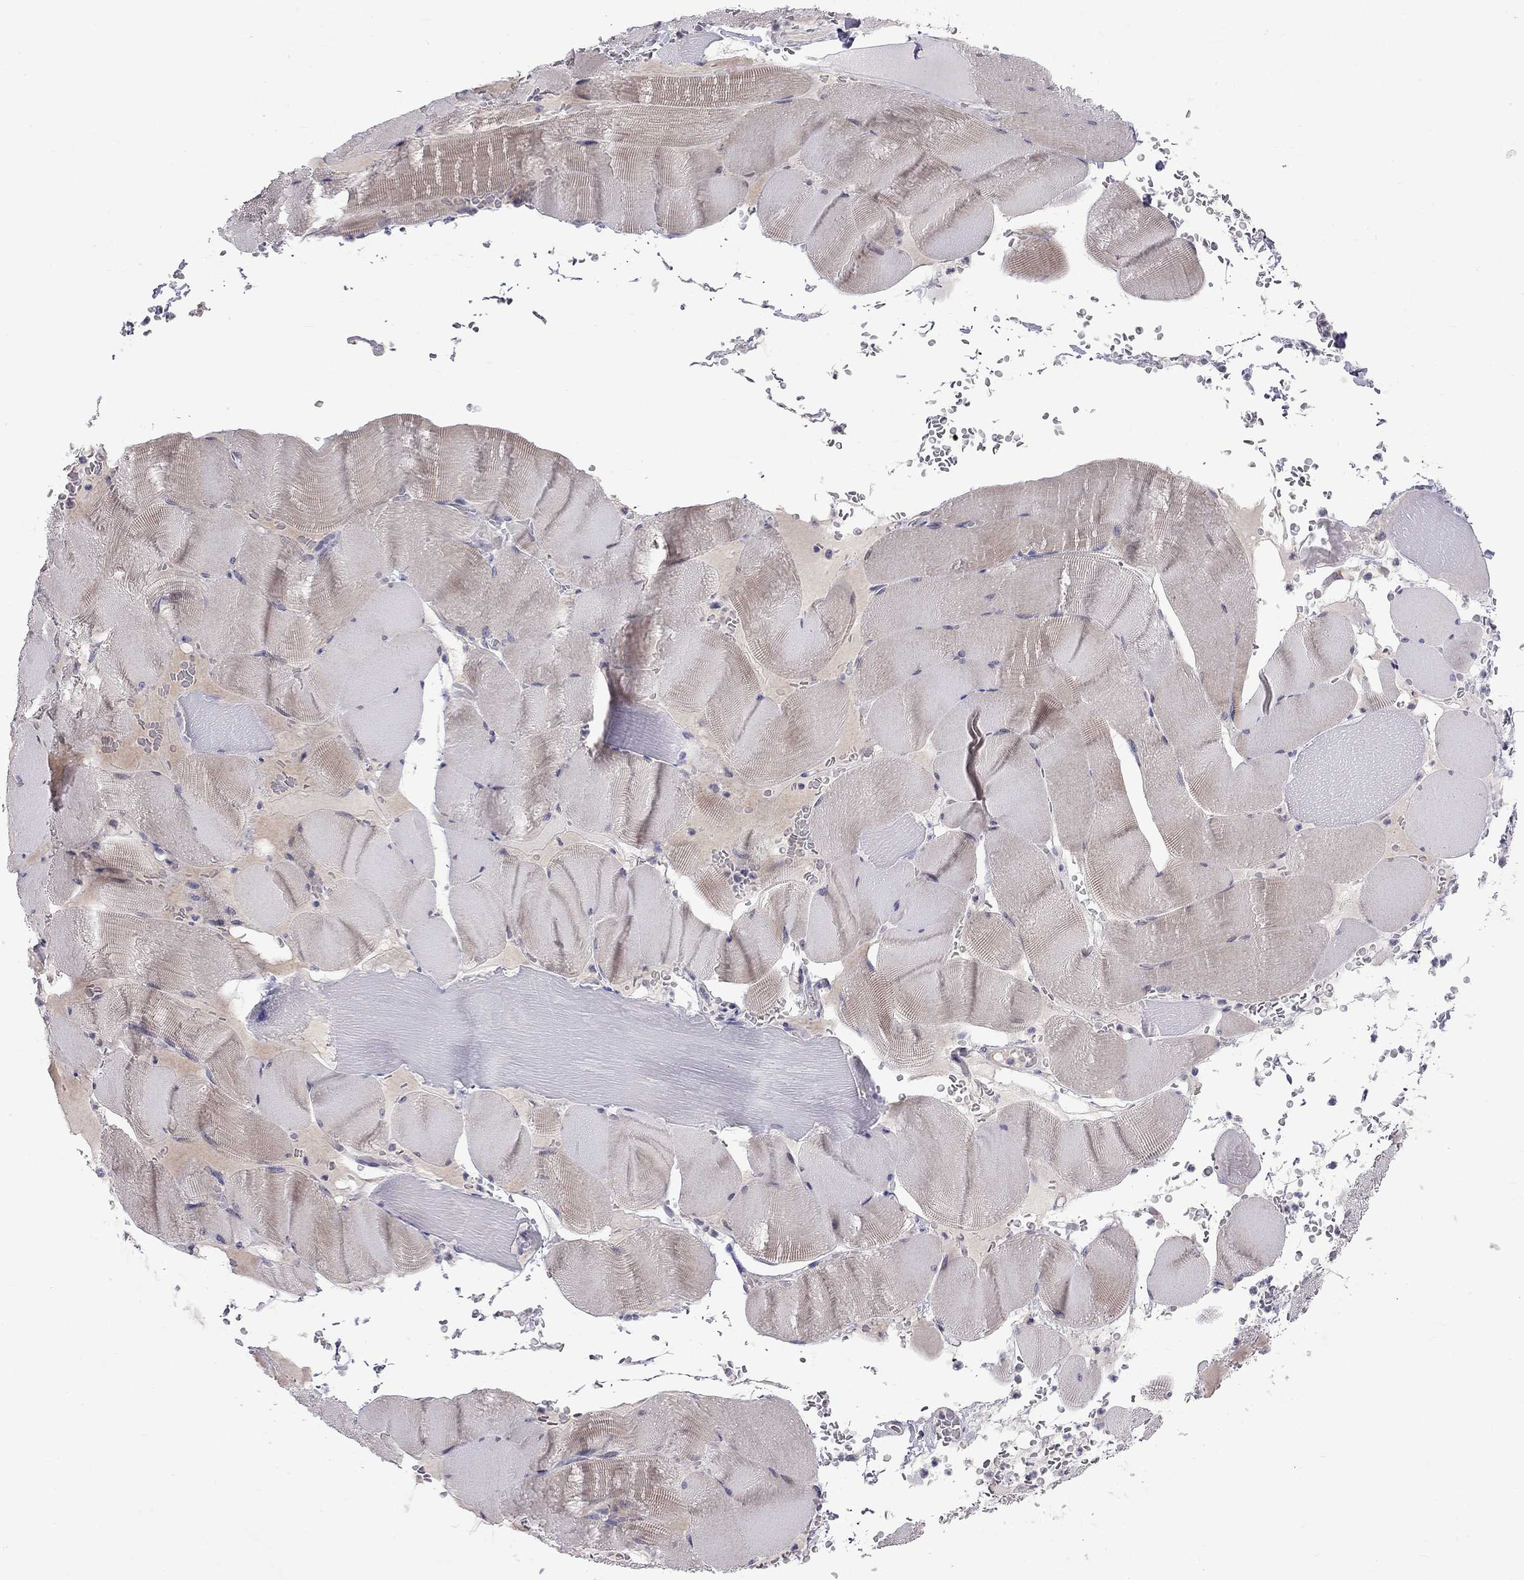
{"staining": {"intensity": "weak", "quantity": "25%-75%", "location": "cytoplasmic/membranous"}, "tissue": "skeletal muscle", "cell_type": "Myocytes", "image_type": "normal", "snomed": [{"axis": "morphology", "description": "Normal tissue, NOS"}, {"axis": "topography", "description": "Skeletal muscle"}], "caption": "A histopathology image of skeletal muscle stained for a protein displays weak cytoplasmic/membranous brown staining in myocytes.", "gene": "RTL9", "patient": {"sex": "male", "age": 56}}